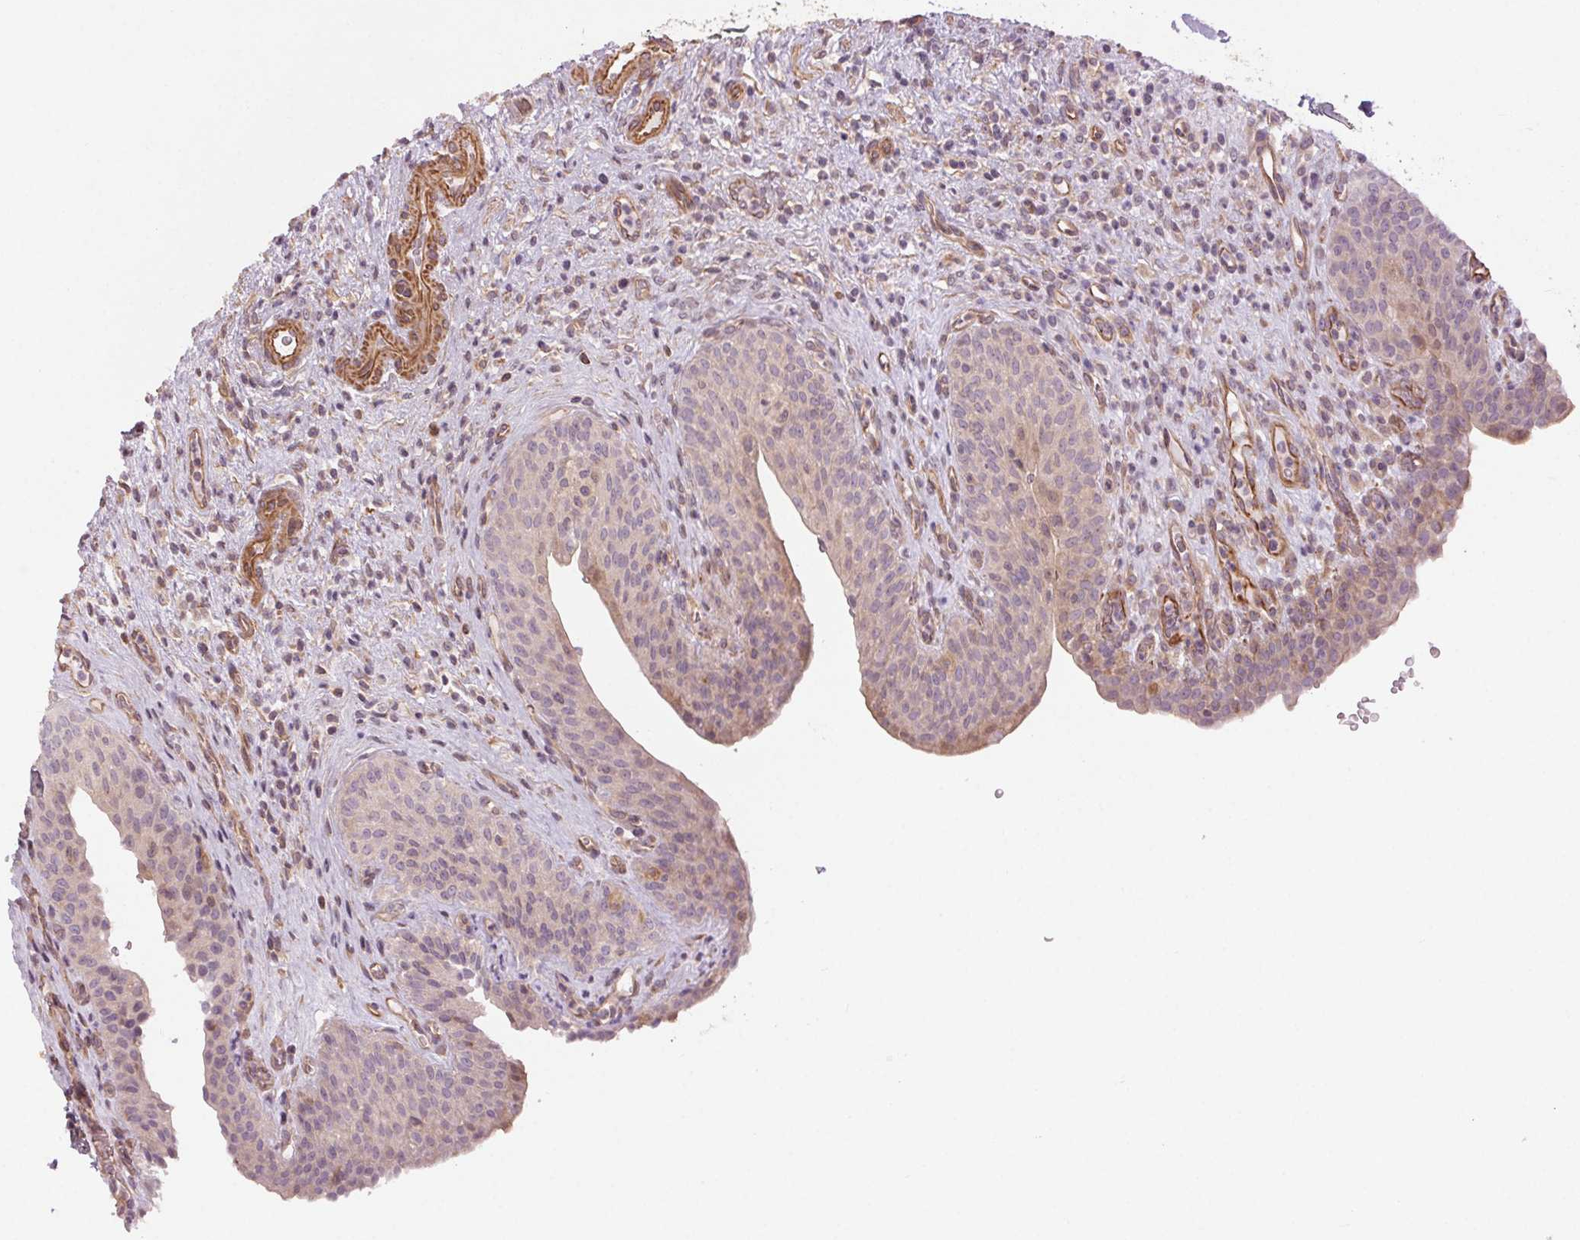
{"staining": {"intensity": "weak", "quantity": "<25%", "location": "cytoplasmic/membranous"}, "tissue": "urinary bladder", "cell_type": "Urothelial cells", "image_type": "normal", "snomed": [{"axis": "morphology", "description": "Normal tissue, NOS"}, {"axis": "topography", "description": "Urinary bladder"}, {"axis": "topography", "description": "Peripheral nerve tissue"}], "caption": "High magnification brightfield microscopy of benign urinary bladder stained with DAB (brown) and counterstained with hematoxylin (blue): urothelial cells show no significant expression. (Immunohistochemistry, brightfield microscopy, high magnification).", "gene": "CCSER1", "patient": {"sex": "male", "age": 66}}